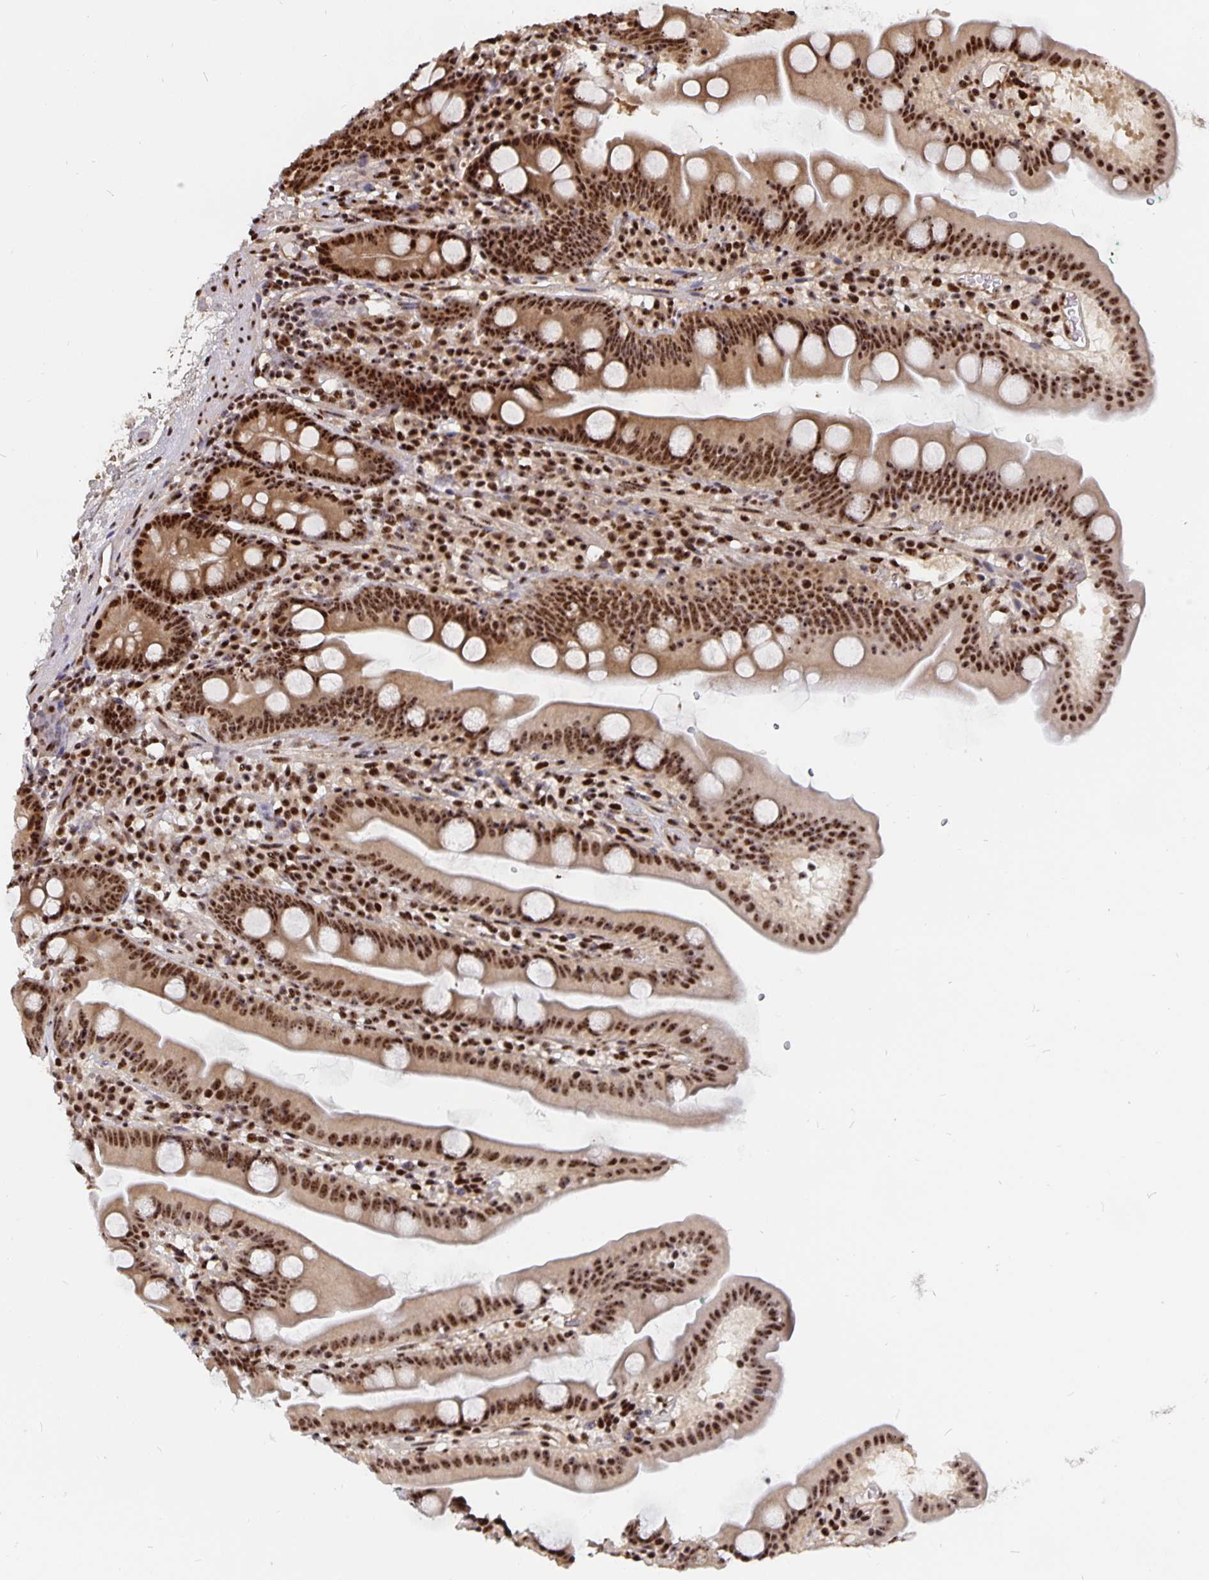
{"staining": {"intensity": "strong", "quantity": ">75%", "location": "nuclear"}, "tissue": "duodenum", "cell_type": "Glandular cells", "image_type": "normal", "snomed": [{"axis": "morphology", "description": "Normal tissue, NOS"}, {"axis": "topography", "description": "Duodenum"}], "caption": "Glandular cells demonstrate high levels of strong nuclear staining in approximately >75% of cells in unremarkable duodenum.", "gene": "LAS1L", "patient": {"sex": "female", "age": 67}}